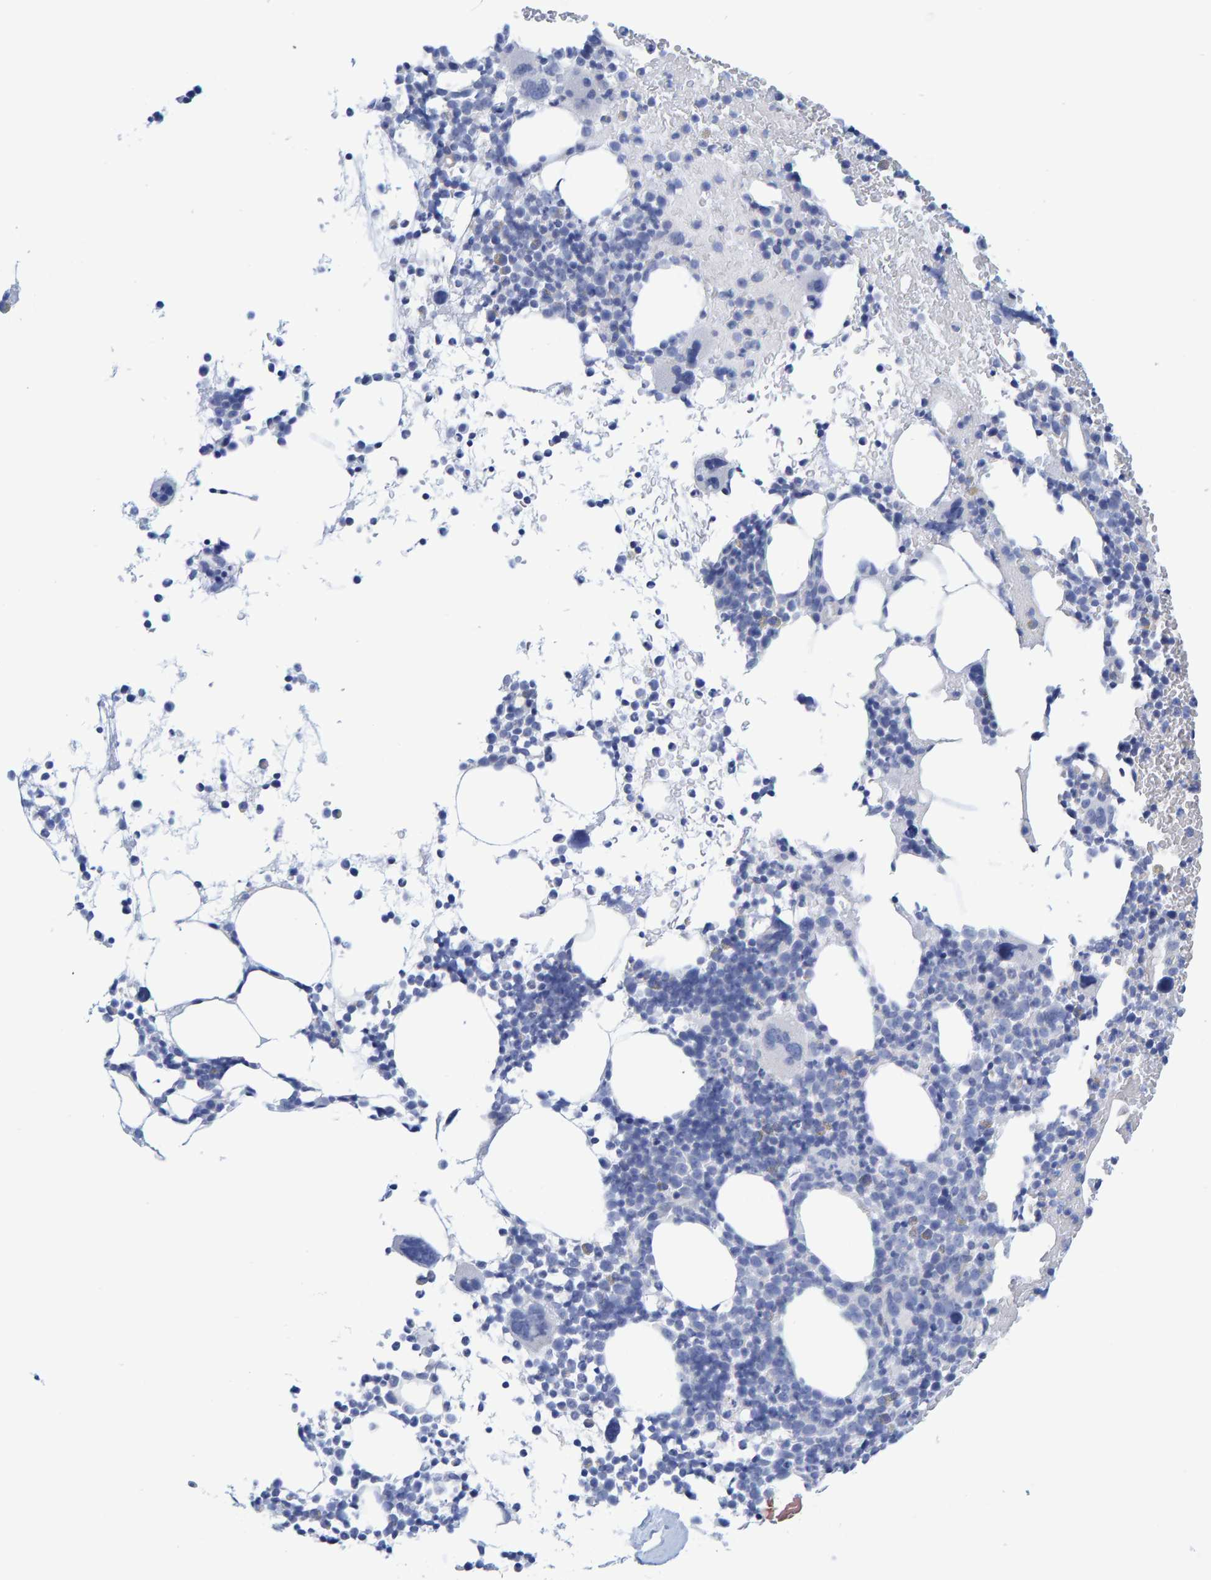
{"staining": {"intensity": "negative", "quantity": "none", "location": "none"}, "tissue": "bone marrow", "cell_type": "Hematopoietic cells", "image_type": "normal", "snomed": [{"axis": "morphology", "description": "Normal tissue, NOS"}, {"axis": "morphology", "description": "Inflammation, NOS"}, {"axis": "topography", "description": "Bone marrow"}], "caption": "Hematopoietic cells show no significant protein staining in normal bone marrow. (Brightfield microscopy of DAB immunohistochemistry at high magnification).", "gene": "JAKMIP3", "patient": {"sex": "male", "age": 78}}